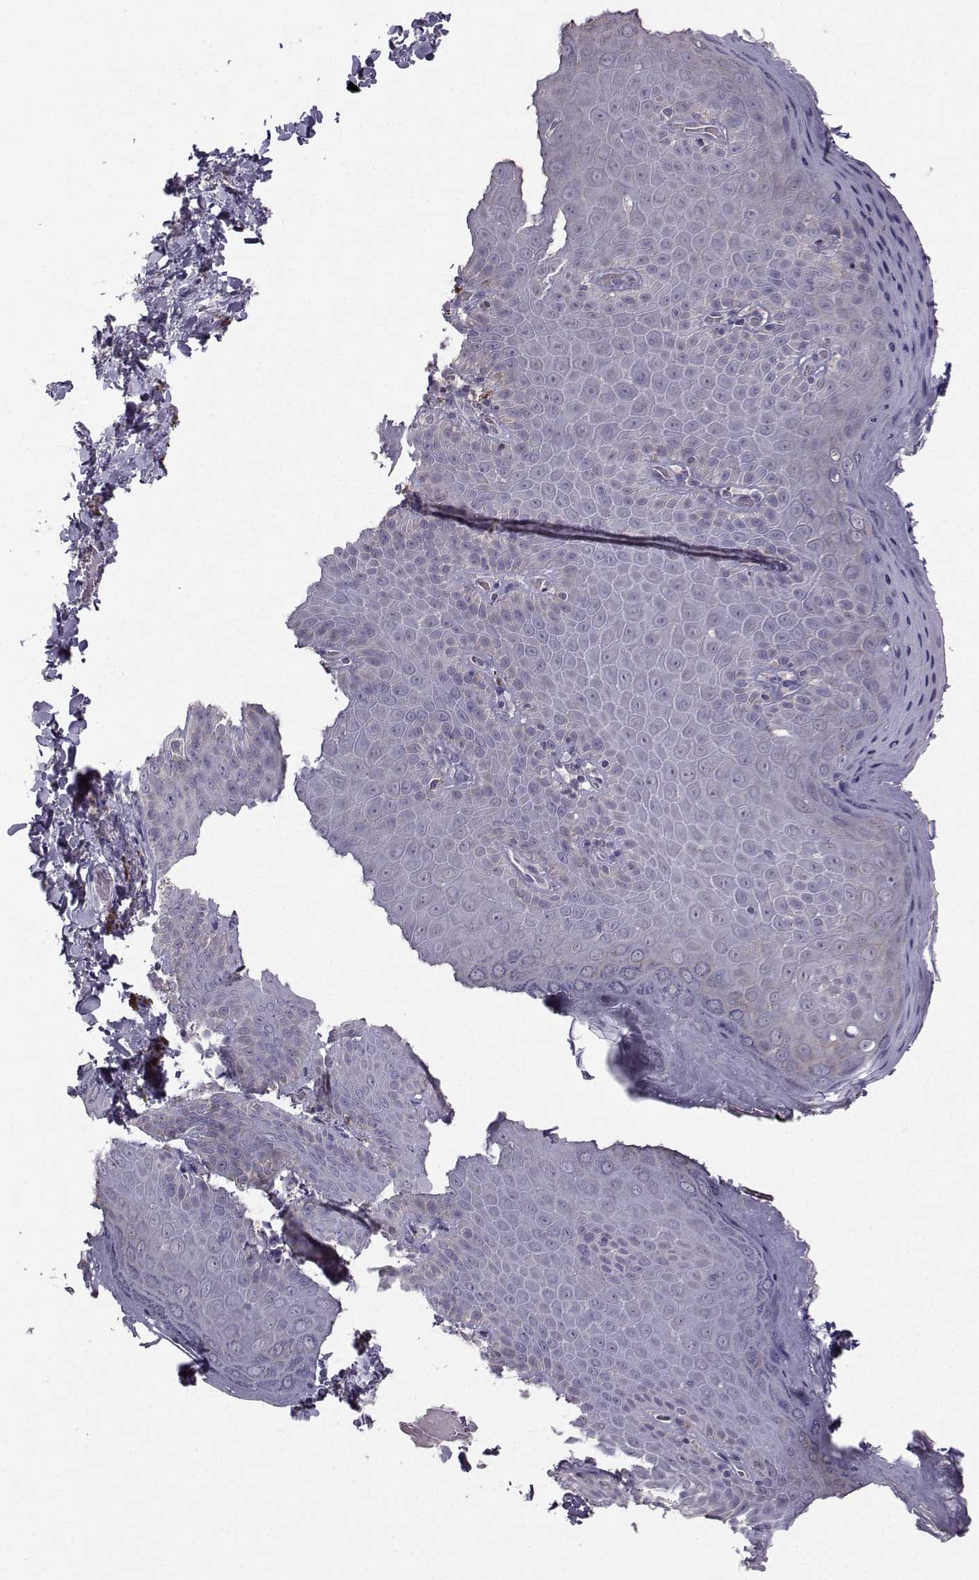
{"staining": {"intensity": "negative", "quantity": "none", "location": "none"}, "tissue": "skin", "cell_type": "Epidermal cells", "image_type": "normal", "snomed": [{"axis": "morphology", "description": "Normal tissue, NOS"}, {"axis": "topography", "description": "Anal"}], "caption": "DAB immunohistochemical staining of benign human skin reveals no significant expression in epidermal cells. (DAB immunohistochemistry with hematoxylin counter stain).", "gene": "FCAMR", "patient": {"sex": "male", "age": 53}}